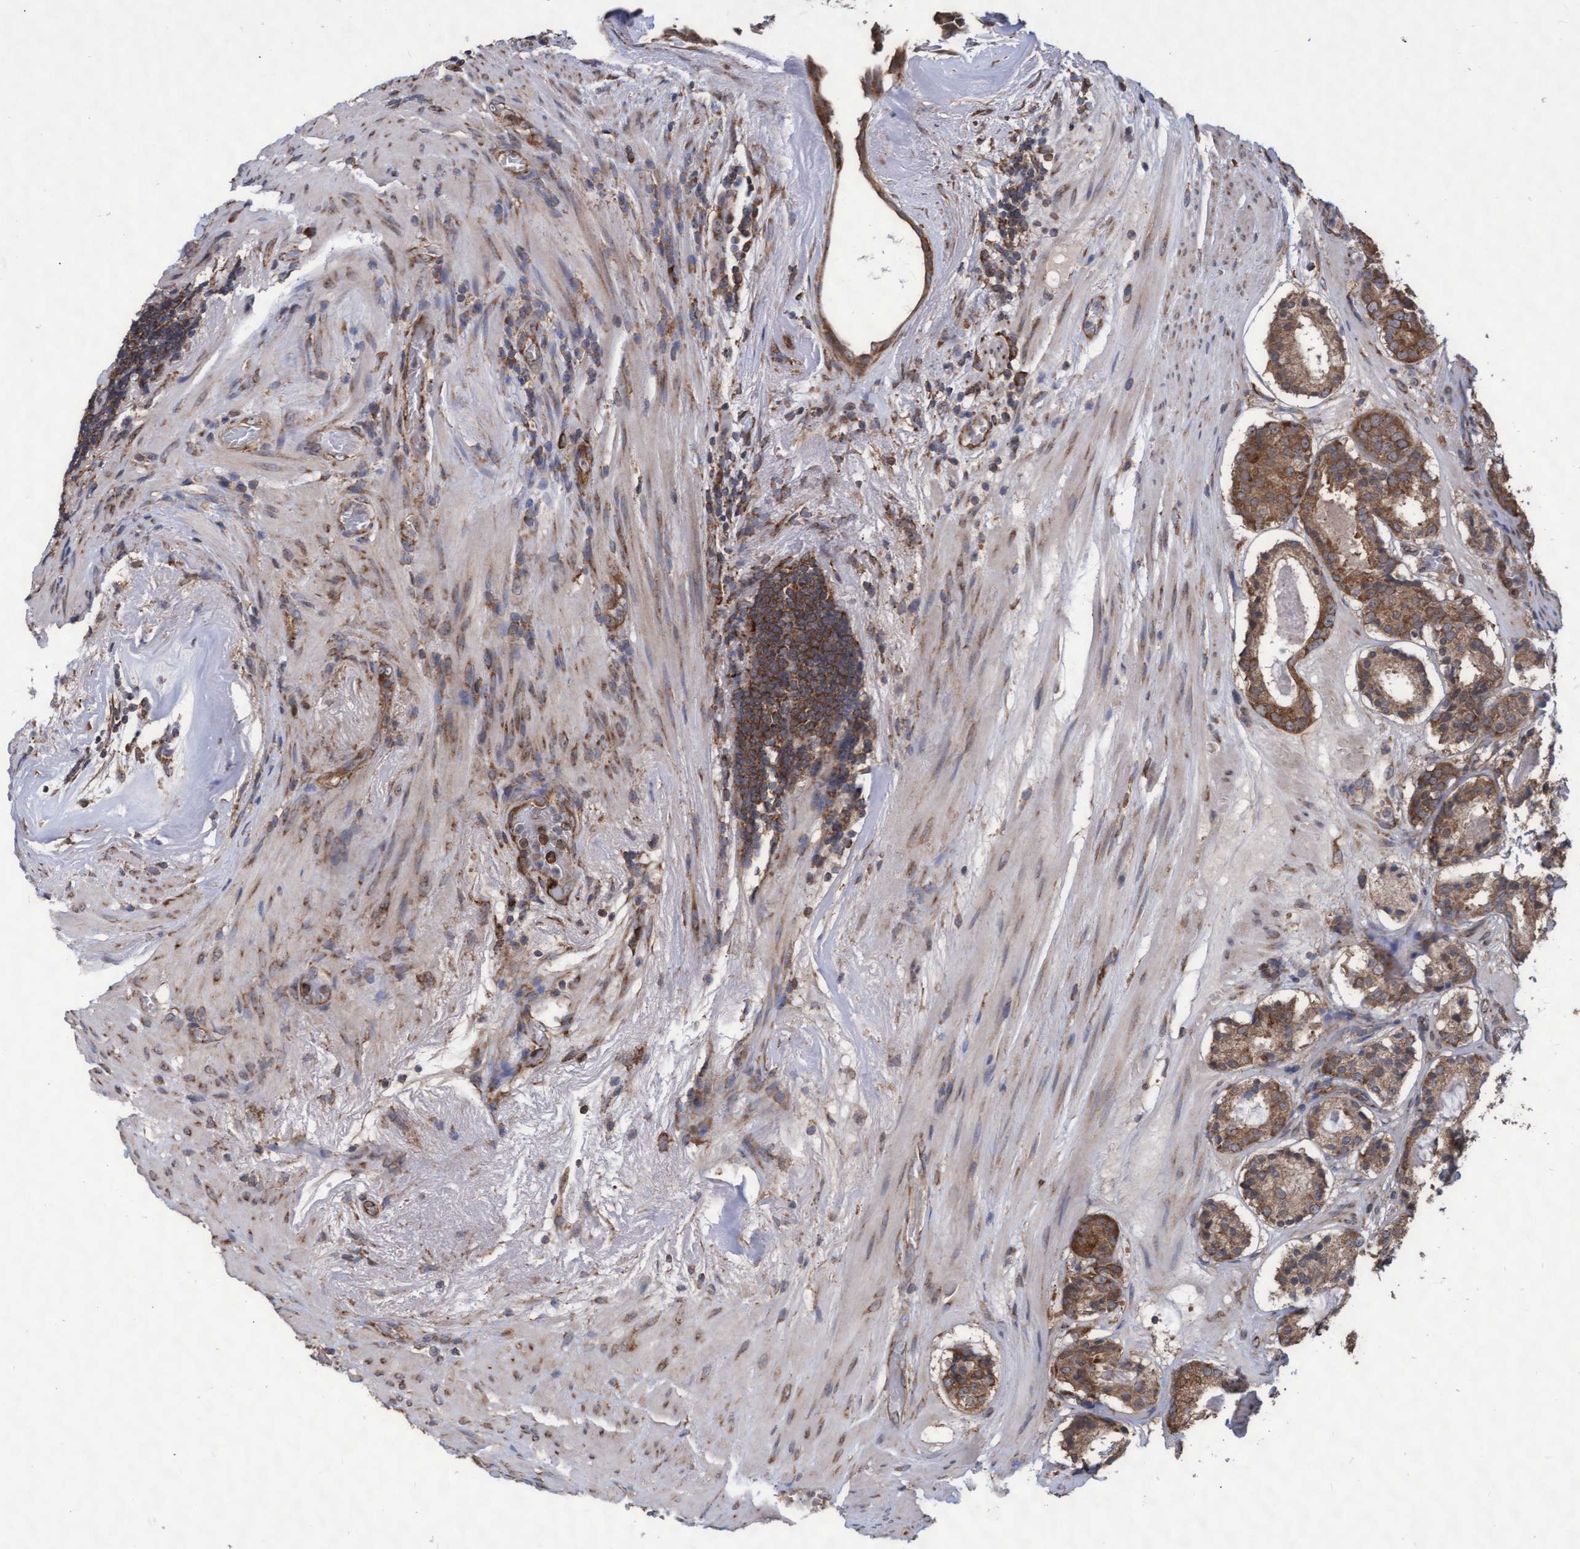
{"staining": {"intensity": "strong", "quantity": ">75%", "location": "cytoplasmic/membranous"}, "tissue": "prostate cancer", "cell_type": "Tumor cells", "image_type": "cancer", "snomed": [{"axis": "morphology", "description": "Adenocarcinoma, Low grade"}, {"axis": "topography", "description": "Prostate"}], "caption": "A photomicrograph of human prostate cancer stained for a protein exhibits strong cytoplasmic/membranous brown staining in tumor cells. The protein of interest is stained brown, and the nuclei are stained in blue (DAB (3,3'-diaminobenzidine) IHC with brightfield microscopy, high magnification).", "gene": "ABCF2", "patient": {"sex": "male", "age": 69}}